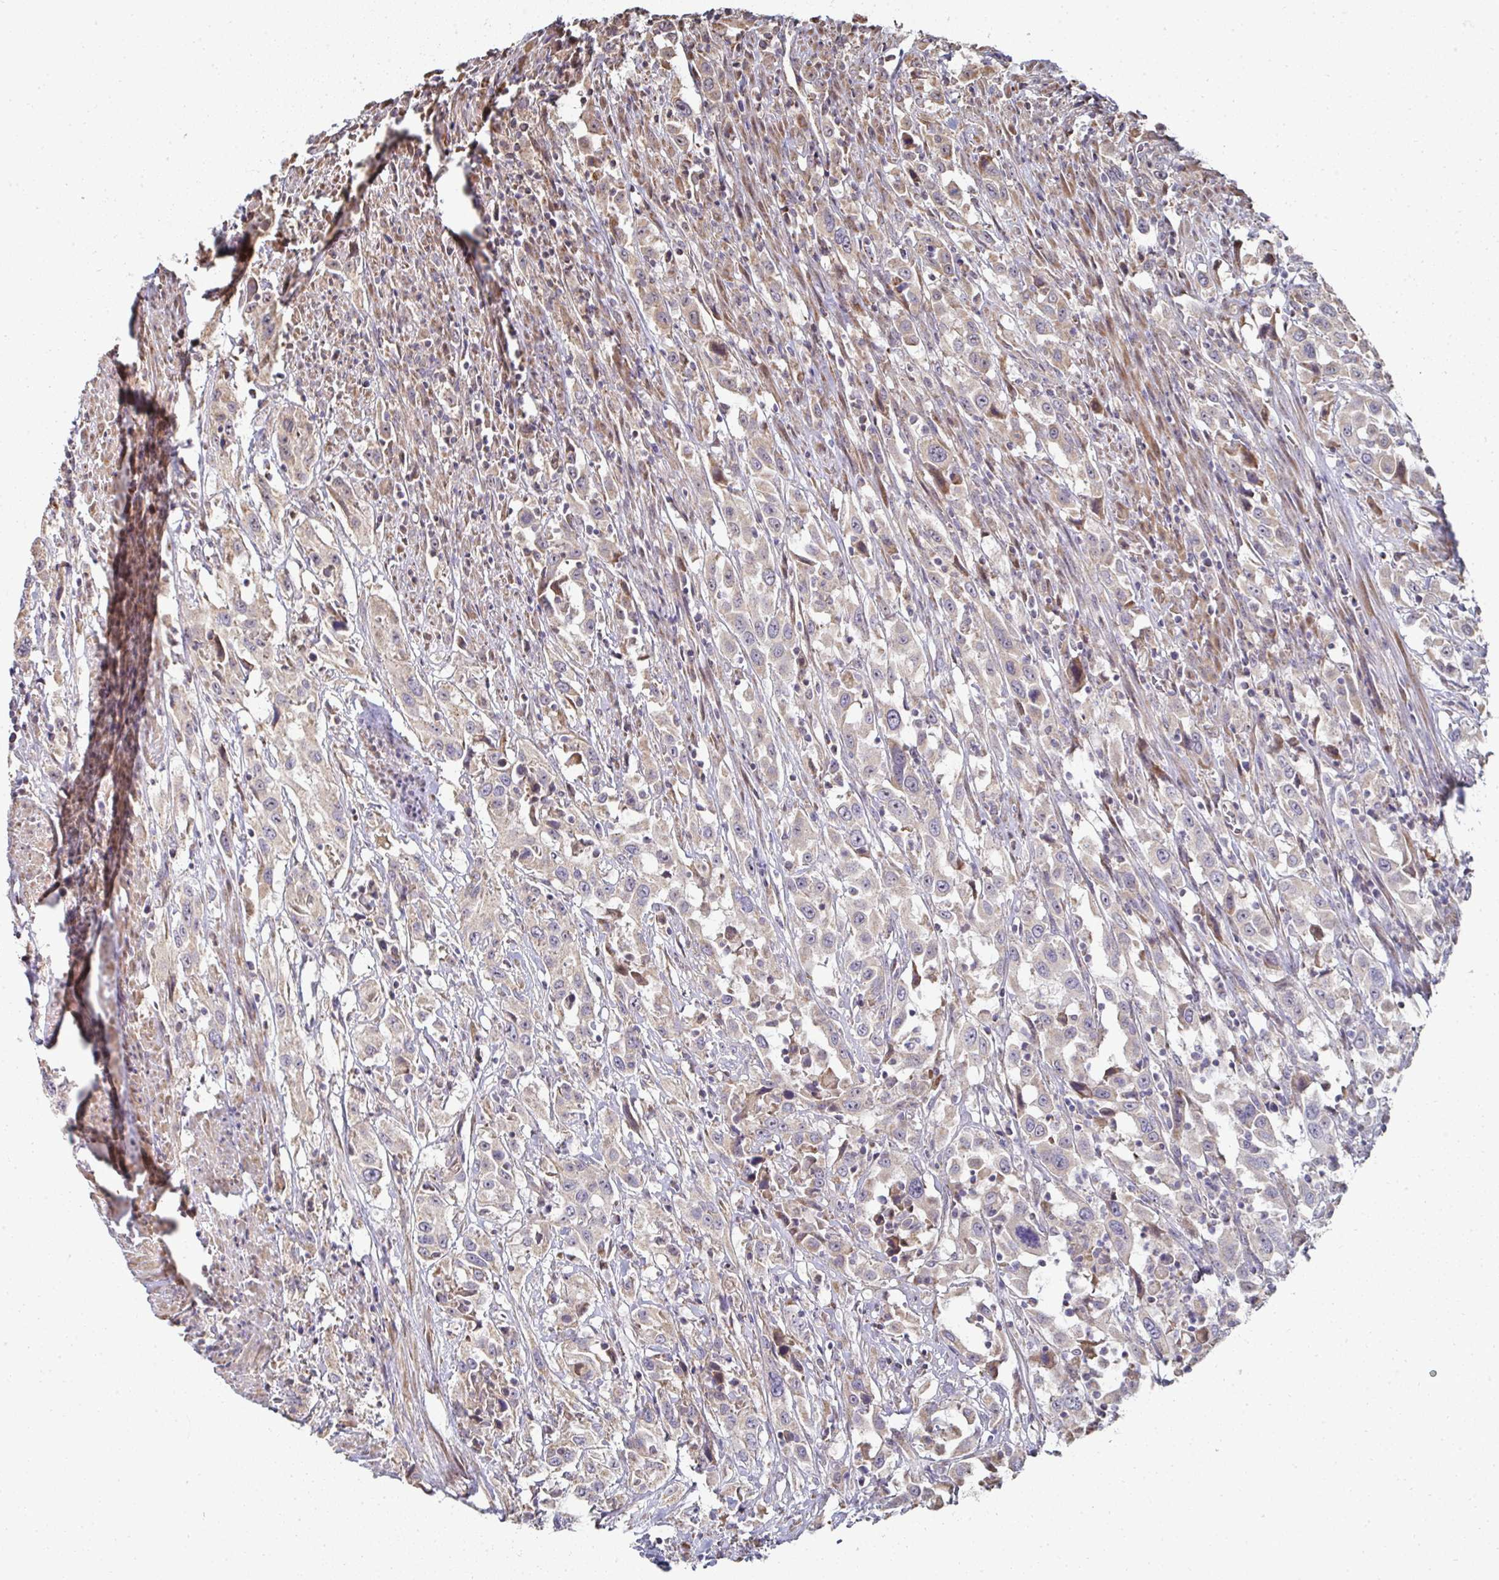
{"staining": {"intensity": "weak", "quantity": "25%-75%", "location": "cytoplasmic/membranous"}, "tissue": "urothelial cancer", "cell_type": "Tumor cells", "image_type": "cancer", "snomed": [{"axis": "morphology", "description": "Urothelial carcinoma, High grade"}, {"axis": "topography", "description": "Urinary bladder"}], "caption": "IHC of human high-grade urothelial carcinoma reveals low levels of weak cytoplasmic/membranous expression in approximately 25%-75% of tumor cells.", "gene": "AGTPBP1", "patient": {"sex": "male", "age": 61}}